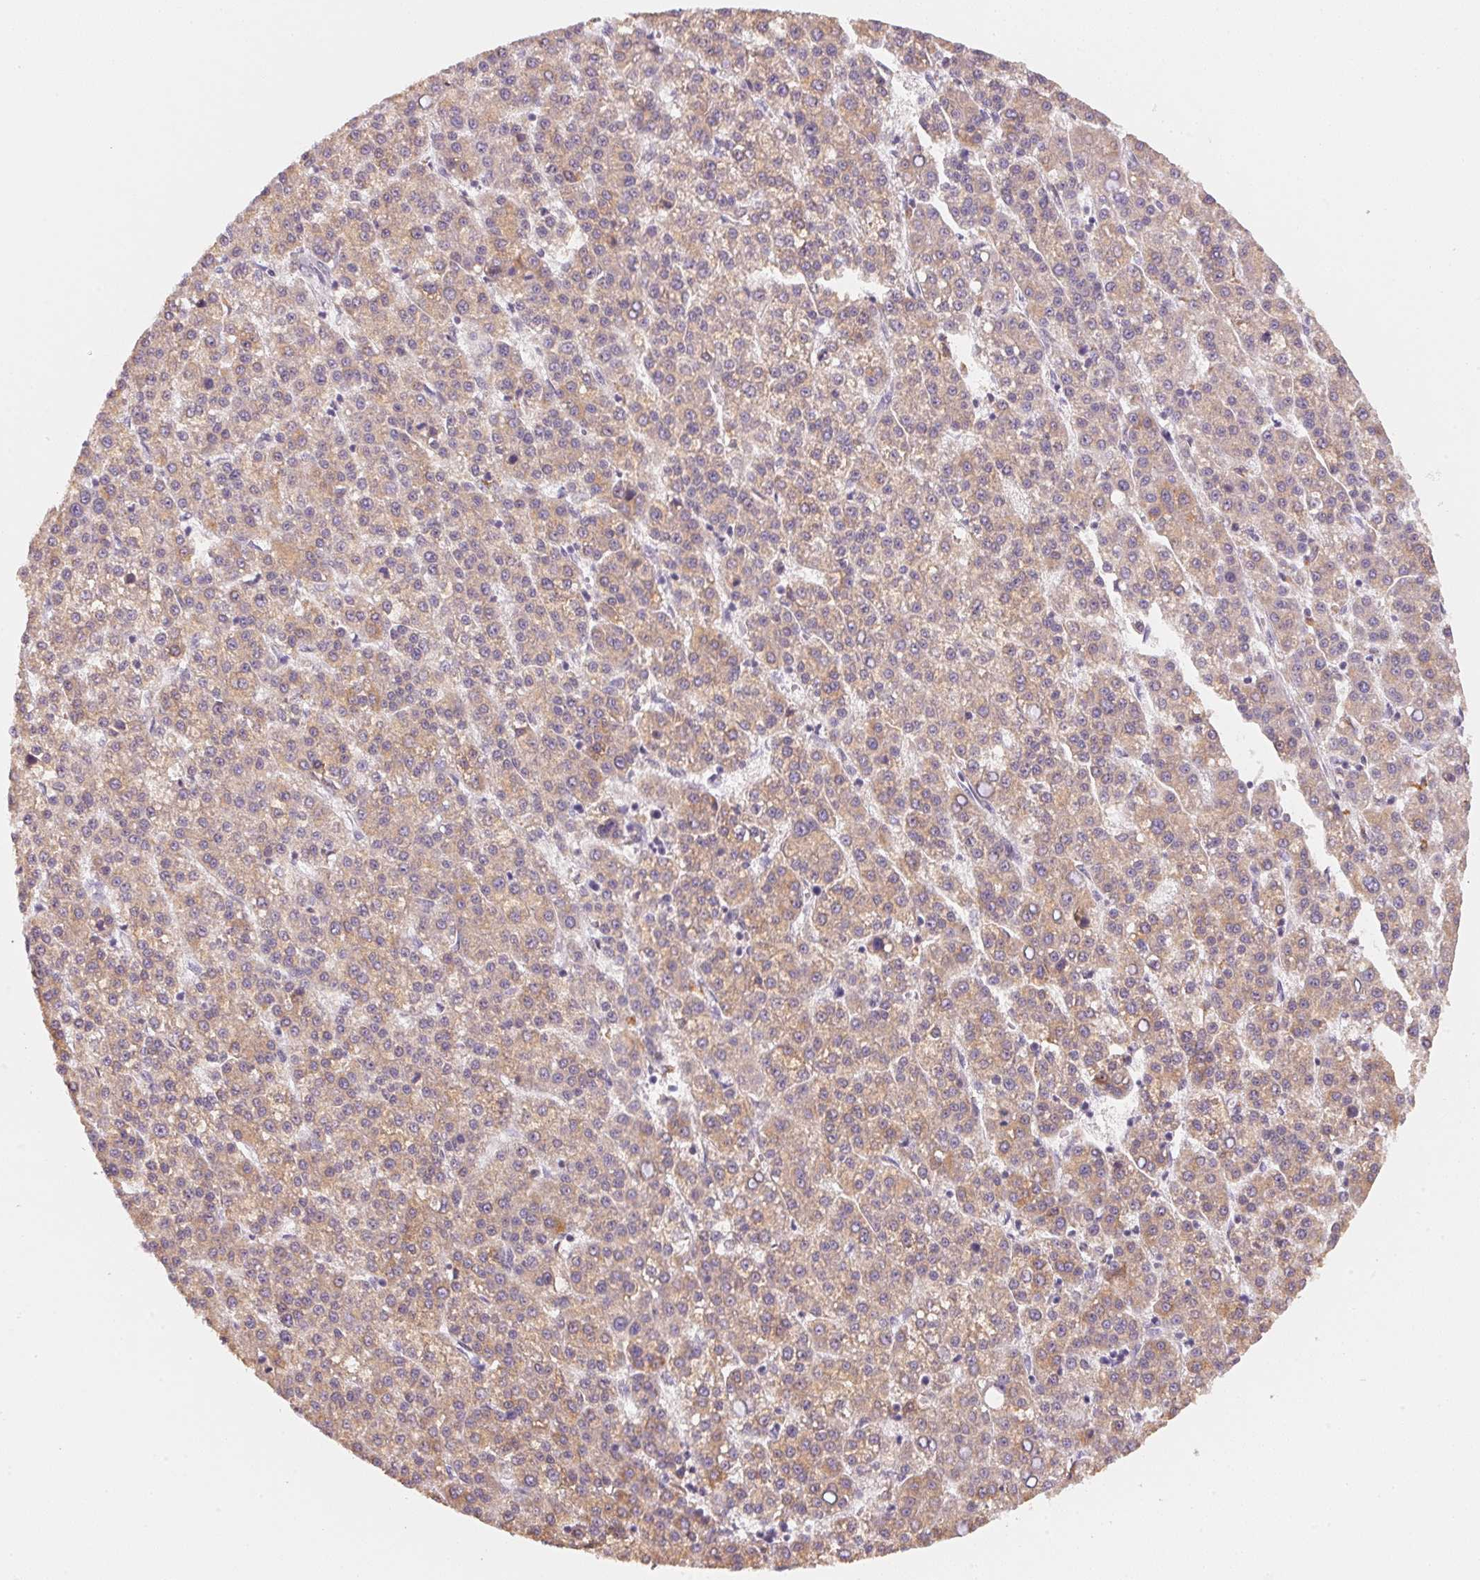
{"staining": {"intensity": "weak", "quantity": ">75%", "location": "cytoplasmic/membranous"}, "tissue": "liver cancer", "cell_type": "Tumor cells", "image_type": "cancer", "snomed": [{"axis": "morphology", "description": "Carcinoma, Hepatocellular, NOS"}, {"axis": "topography", "description": "Liver"}], "caption": "Immunohistochemistry image of neoplastic tissue: human hepatocellular carcinoma (liver) stained using immunohistochemistry reveals low levels of weak protein expression localized specifically in the cytoplasmic/membranous of tumor cells, appearing as a cytoplasmic/membranous brown color.", "gene": "TREH", "patient": {"sex": "female", "age": 58}}